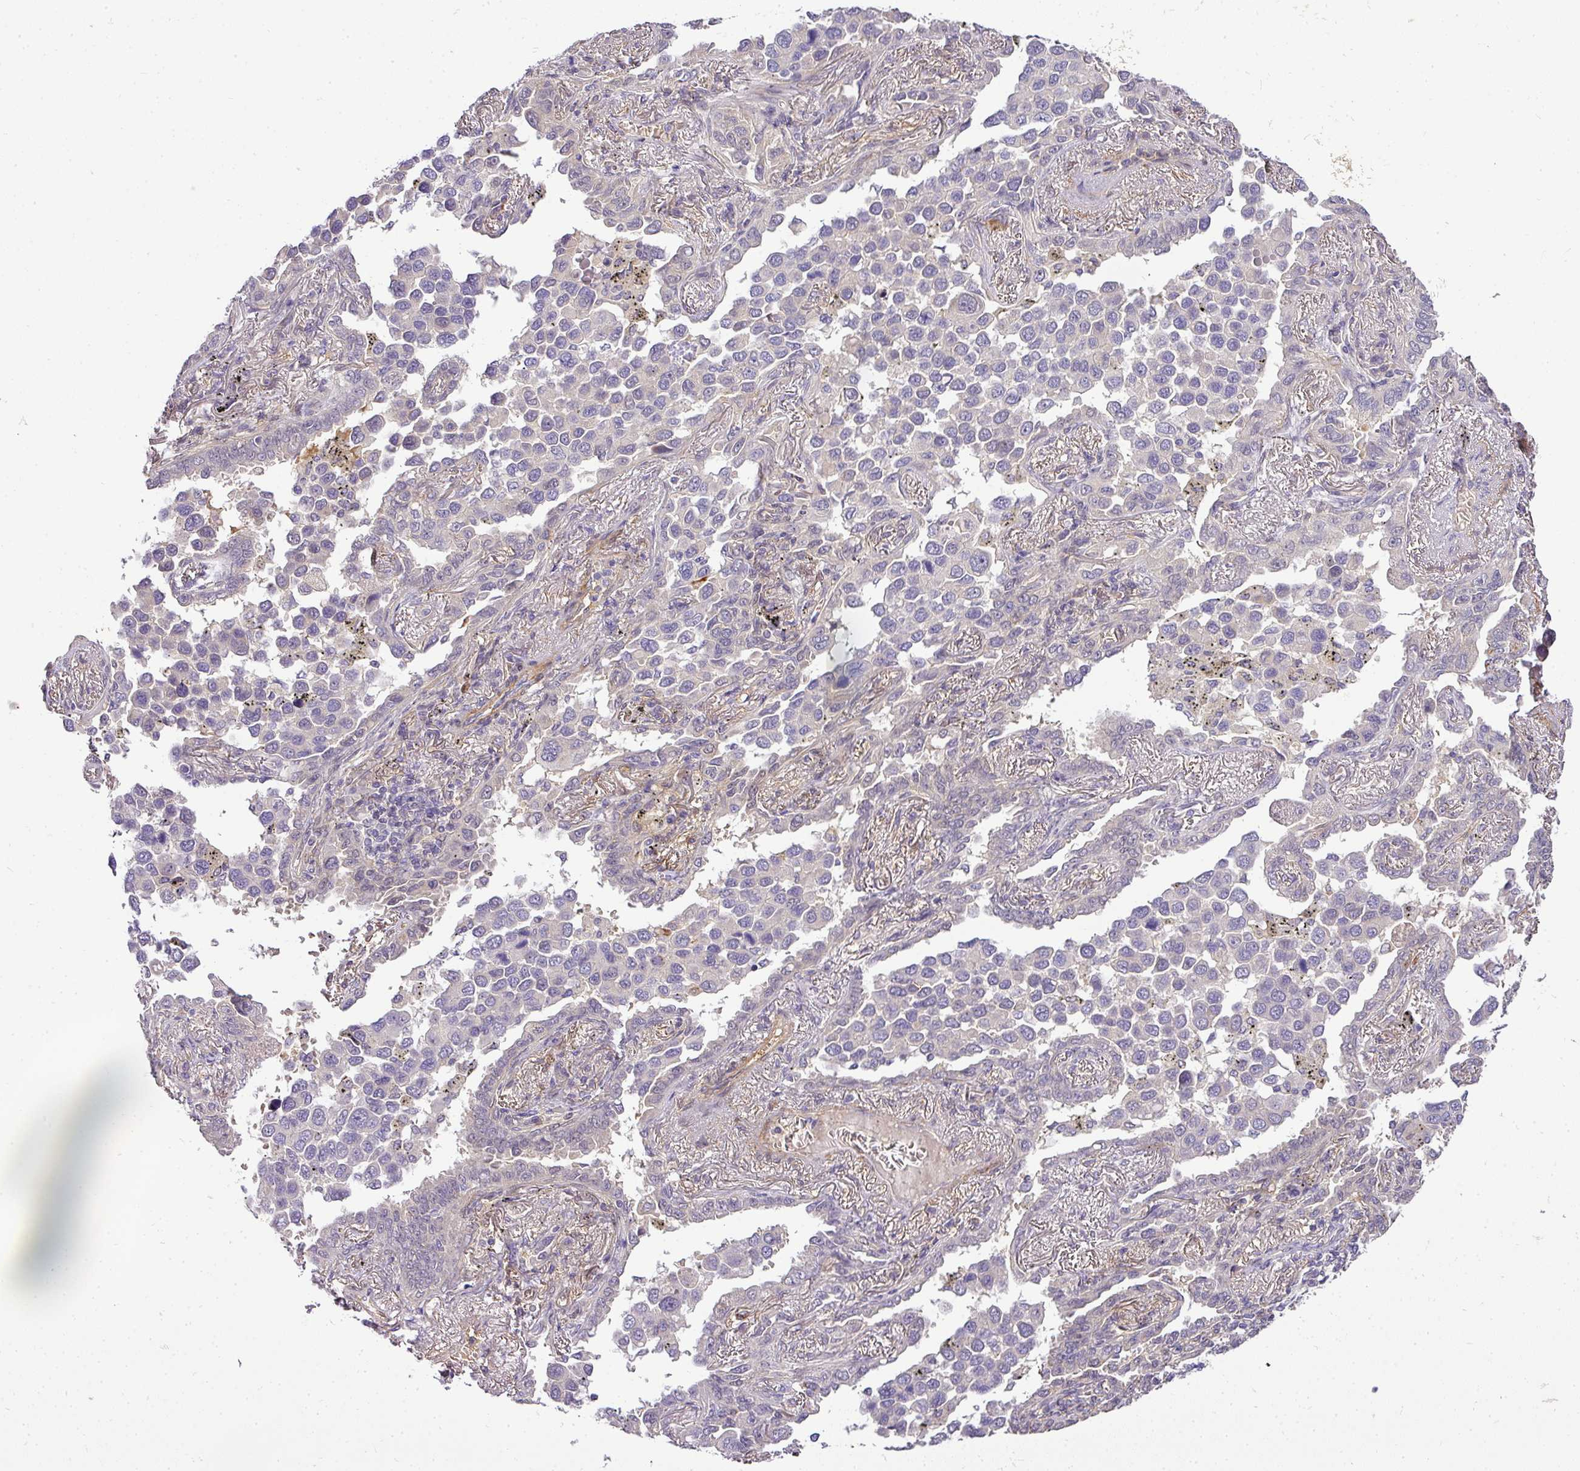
{"staining": {"intensity": "negative", "quantity": "none", "location": "none"}, "tissue": "lung cancer", "cell_type": "Tumor cells", "image_type": "cancer", "snomed": [{"axis": "morphology", "description": "Adenocarcinoma, NOS"}, {"axis": "topography", "description": "Lung"}], "caption": "Tumor cells show no significant positivity in lung cancer (adenocarcinoma). (DAB (3,3'-diaminobenzidine) immunohistochemistry (IHC) visualized using brightfield microscopy, high magnification).", "gene": "ADH5", "patient": {"sex": "male", "age": 67}}